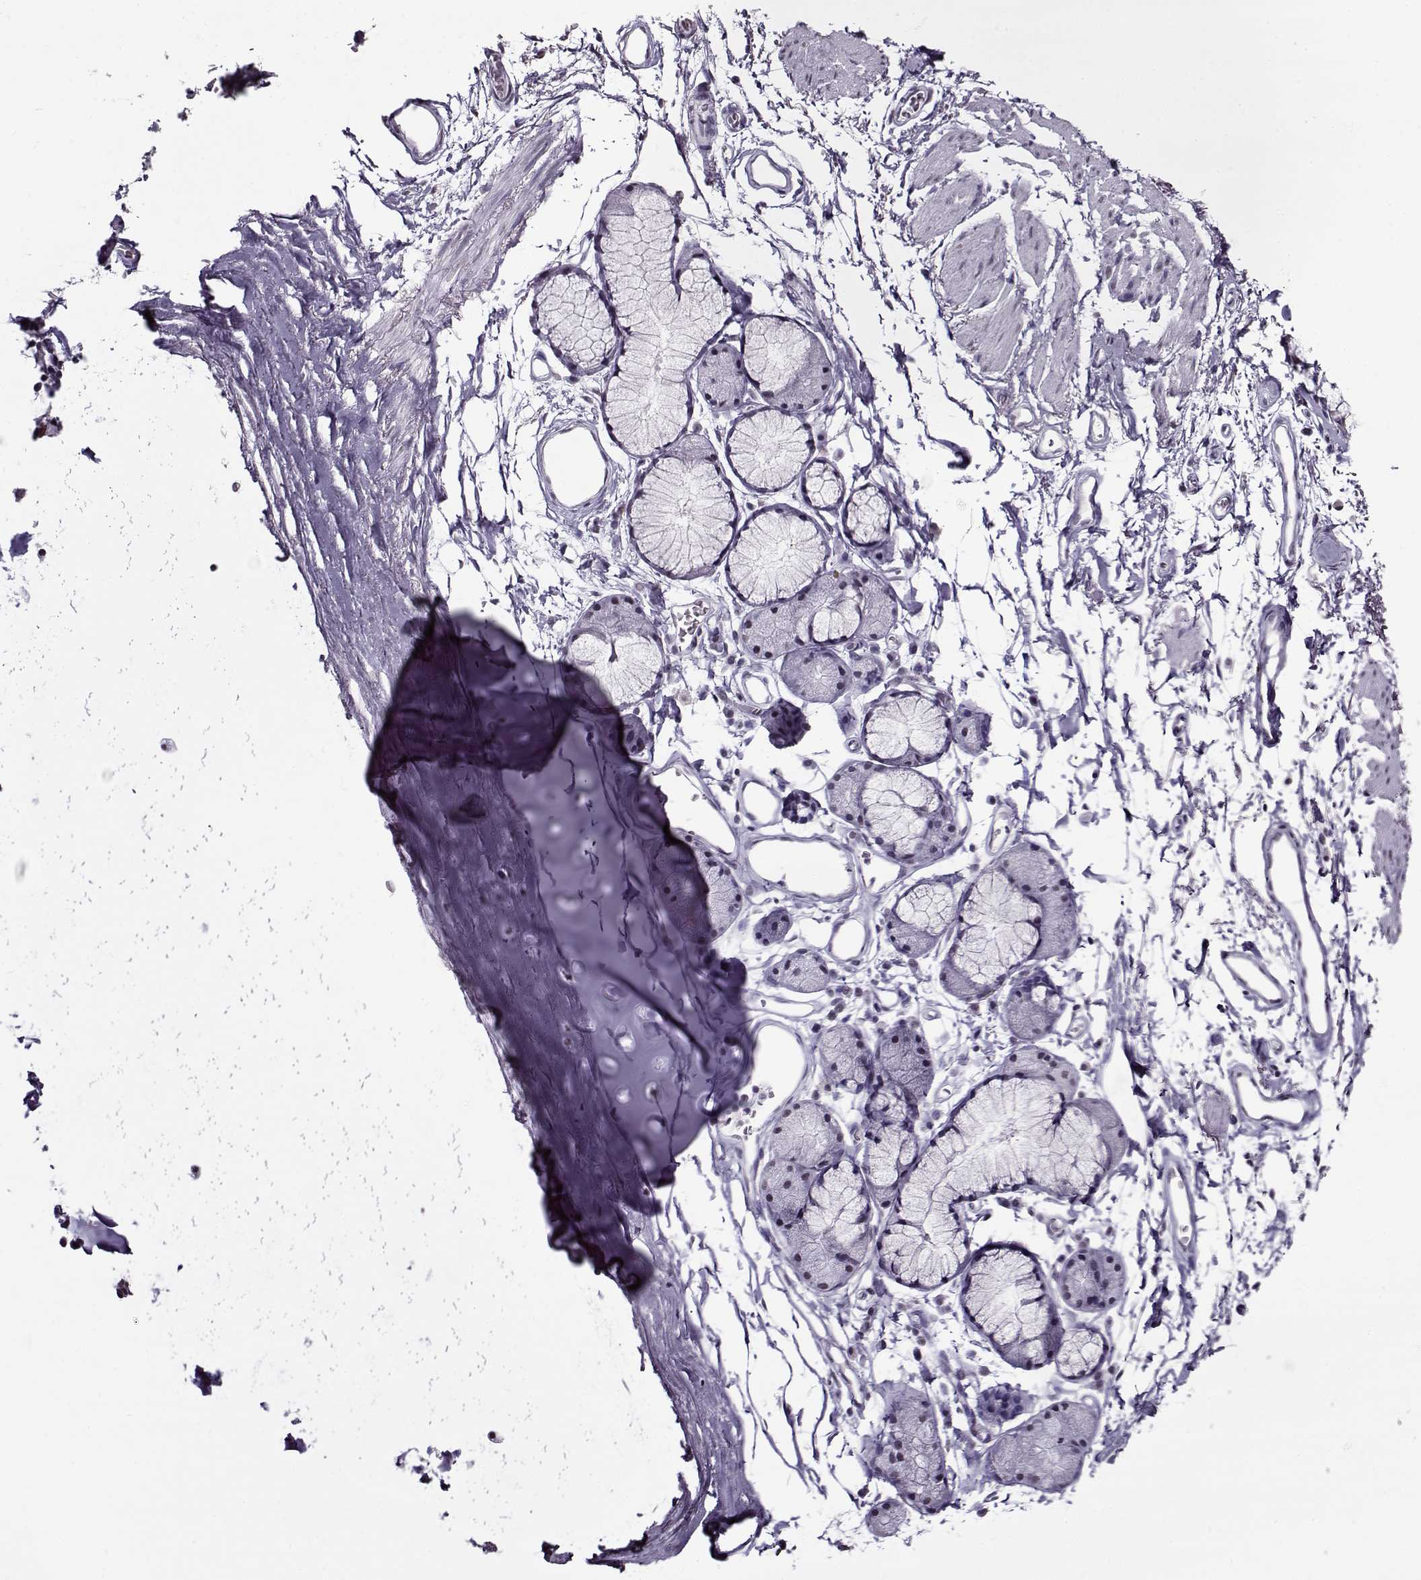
{"staining": {"intensity": "negative", "quantity": "none", "location": "none"}, "tissue": "soft tissue", "cell_type": "Chondrocytes", "image_type": "normal", "snomed": [{"axis": "morphology", "description": "Normal tissue, NOS"}, {"axis": "topography", "description": "Cartilage tissue"}, {"axis": "topography", "description": "Bronchus"}], "caption": "Chondrocytes show no significant protein staining in benign soft tissue. (Brightfield microscopy of DAB (3,3'-diaminobenzidine) immunohistochemistry at high magnification).", "gene": "PRMT8", "patient": {"sex": "female", "age": 79}}